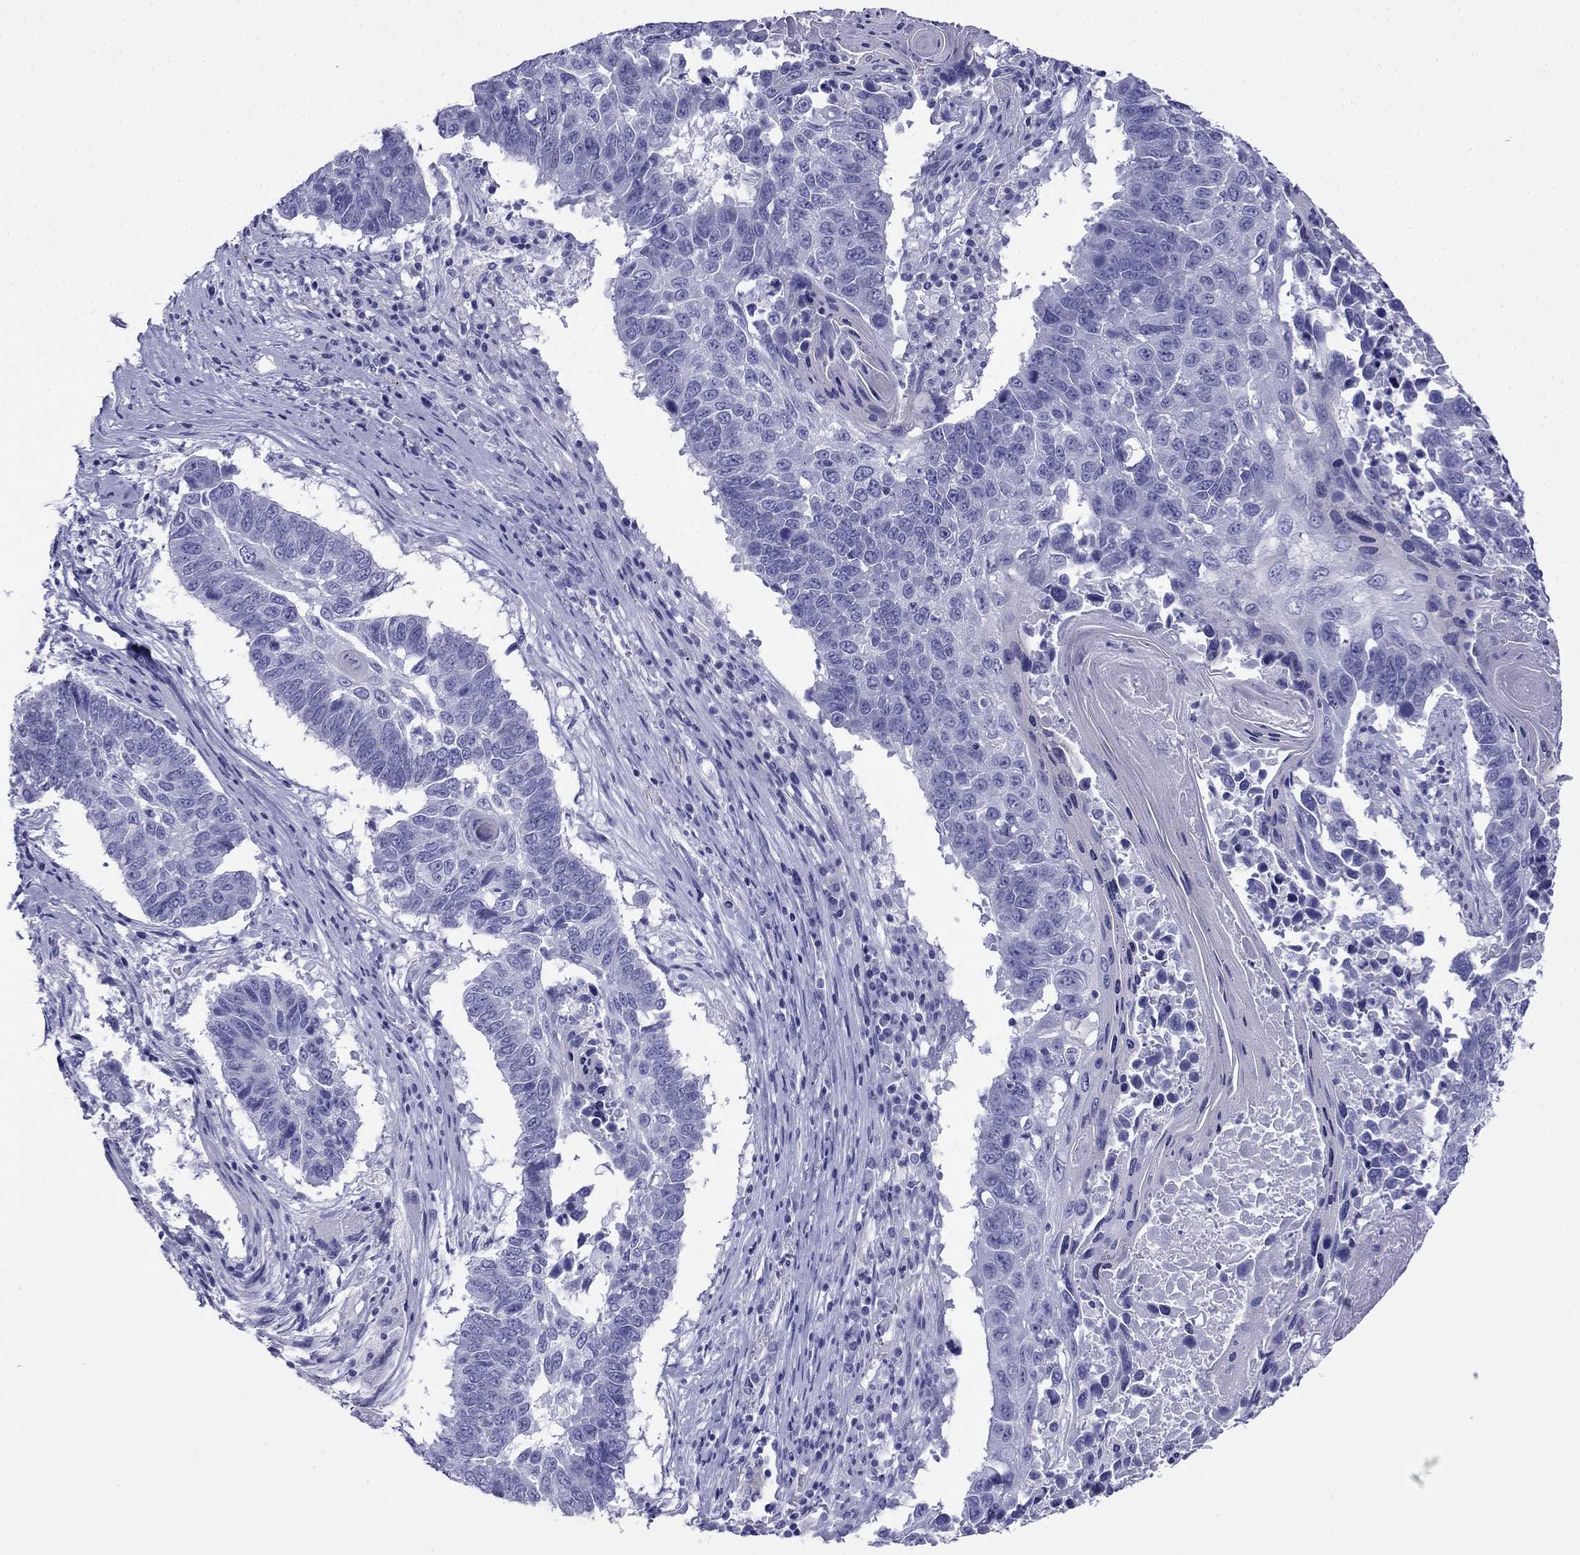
{"staining": {"intensity": "negative", "quantity": "none", "location": "none"}, "tissue": "lung cancer", "cell_type": "Tumor cells", "image_type": "cancer", "snomed": [{"axis": "morphology", "description": "Squamous cell carcinoma, NOS"}, {"axis": "topography", "description": "Lung"}], "caption": "This is an IHC histopathology image of human lung cancer (squamous cell carcinoma). There is no staining in tumor cells.", "gene": "PRR18", "patient": {"sex": "male", "age": 73}}